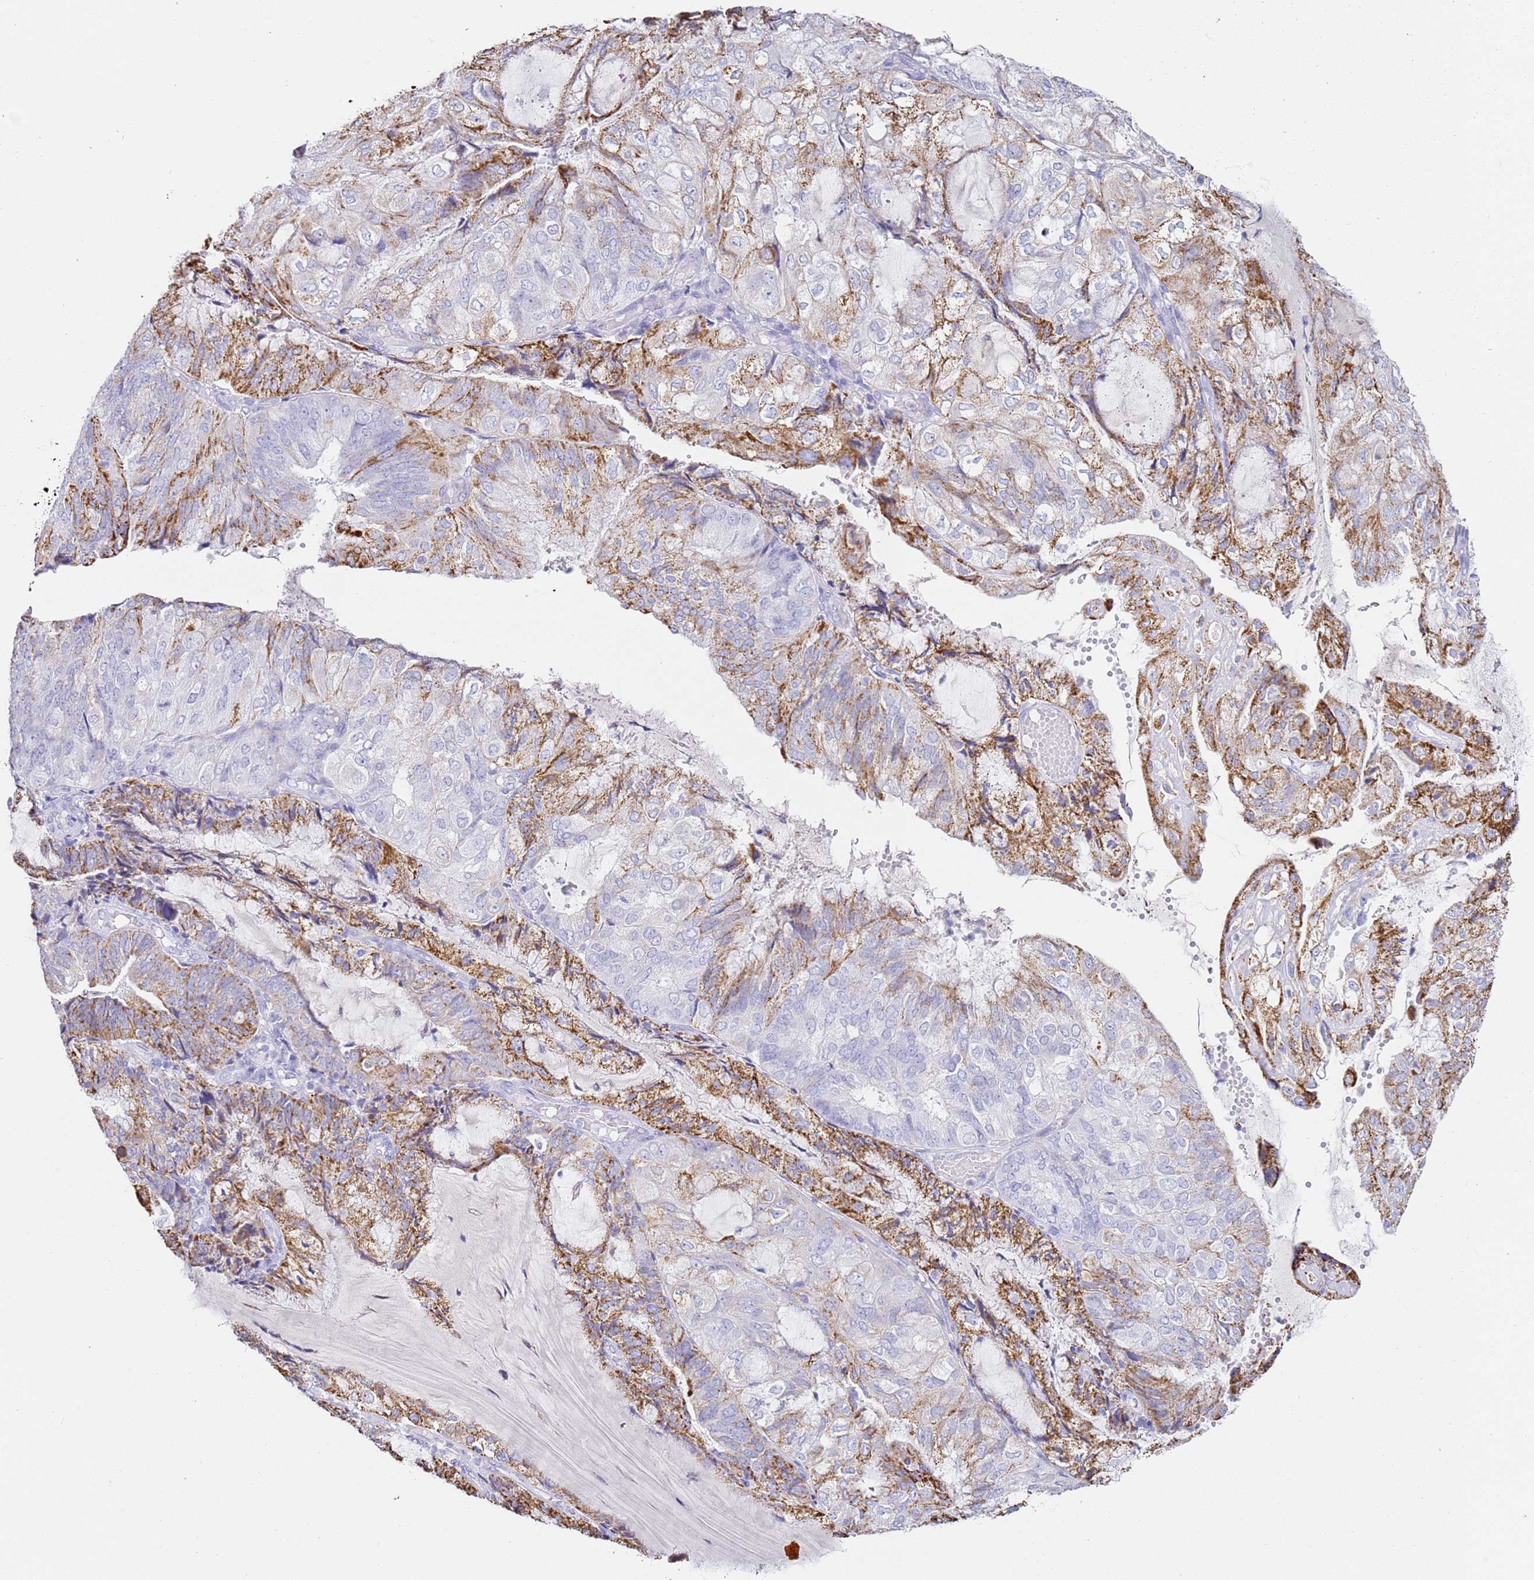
{"staining": {"intensity": "moderate", "quantity": "25%-75%", "location": "cytoplasmic/membranous"}, "tissue": "endometrial cancer", "cell_type": "Tumor cells", "image_type": "cancer", "snomed": [{"axis": "morphology", "description": "Adenocarcinoma, NOS"}, {"axis": "topography", "description": "Endometrium"}], "caption": "An IHC photomicrograph of neoplastic tissue is shown. Protein staining in brown labels moderate cytoplasmic/membranous positivity in endometrial cancer within tumor cells.", "gene": "PTBP2", "patient": {"sex": "female", "age": 81}}